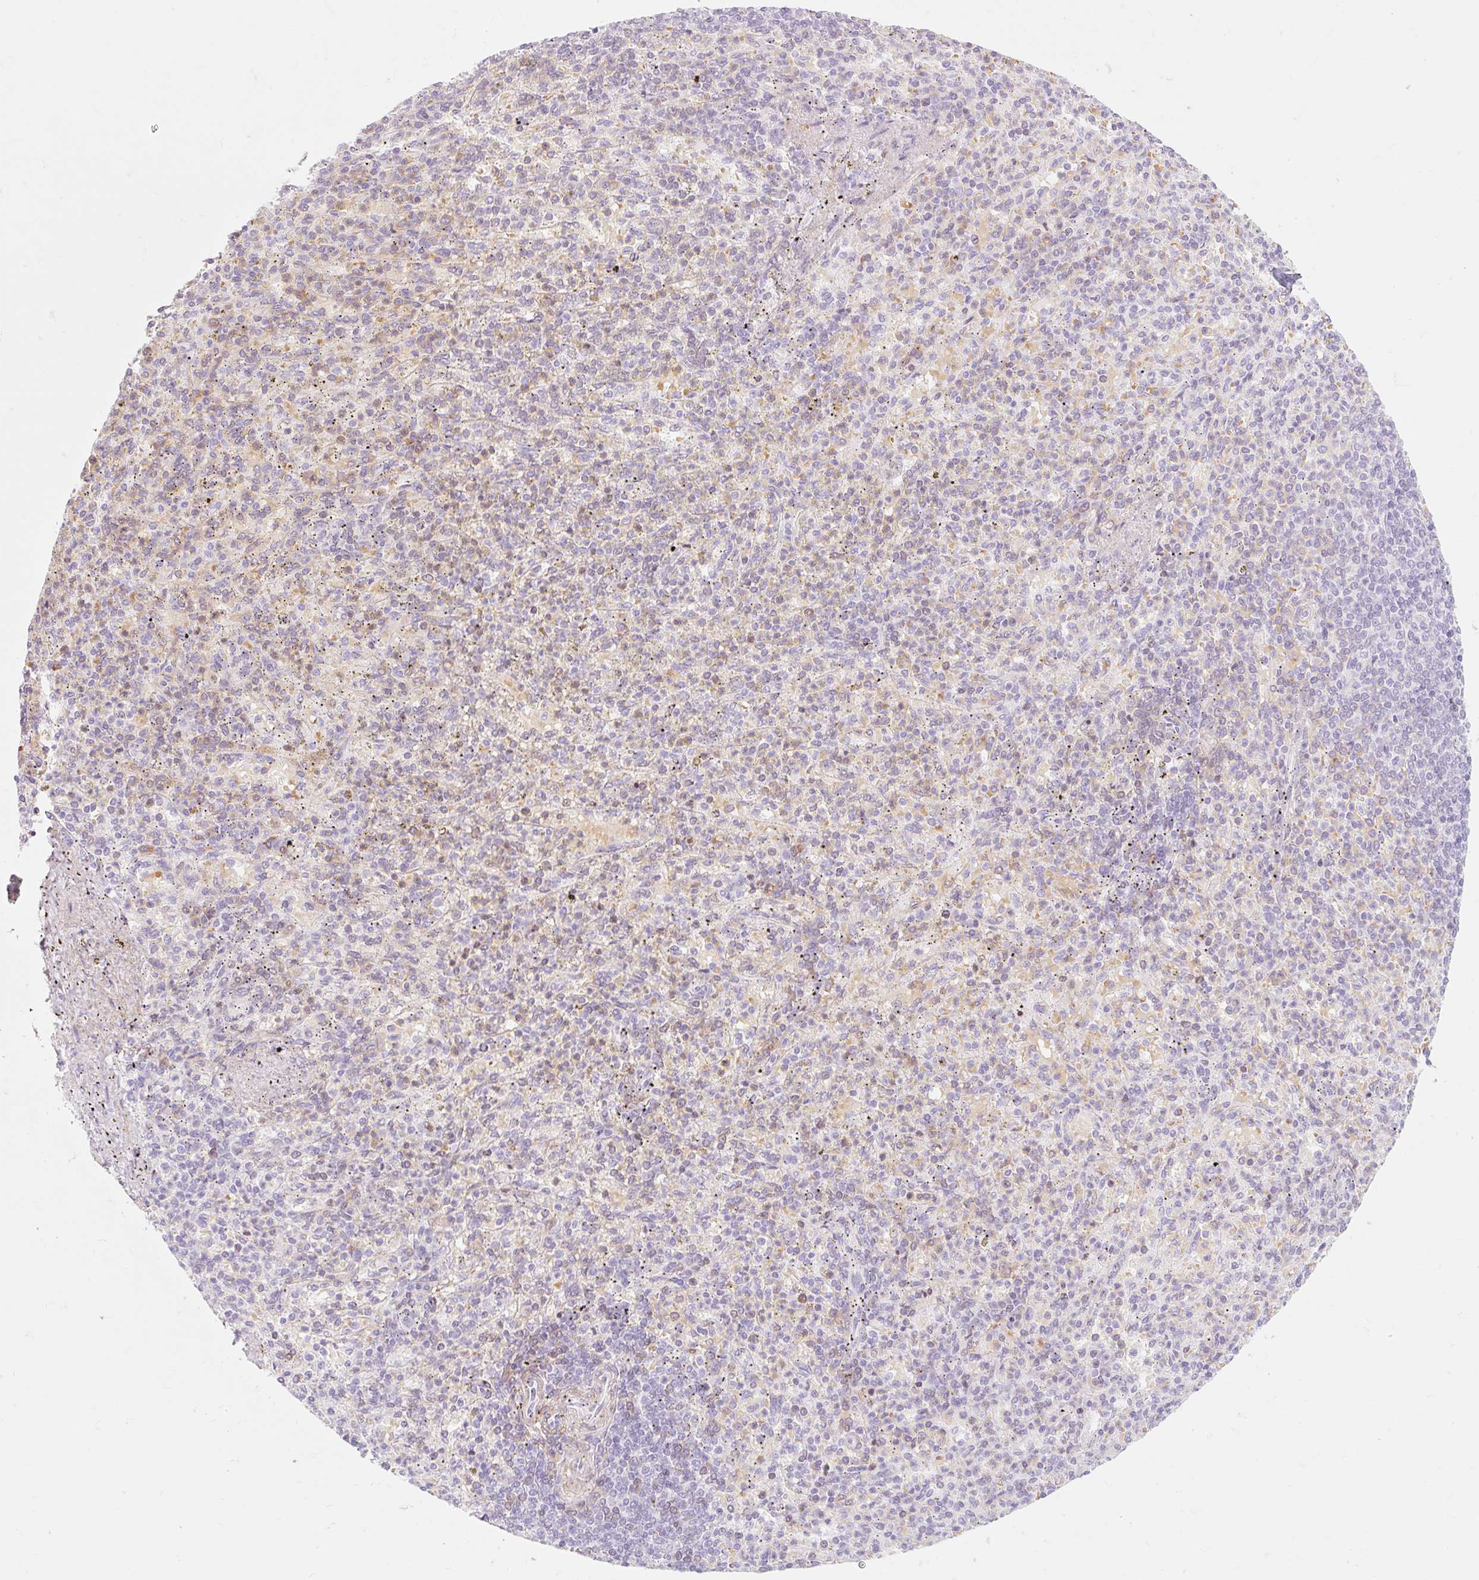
{"staining": {"intensity": "weak", "quantity": "<25%", "location": "cytoplasmic/membranous"}, "tissue": "spleen", "cell_type": "Cells in red pulp", "image_type": "normal", "snomed": [{"axis": "morphology", "description": "Normal tissue, NOS"}, {"axis": "topography", "description": "Spleen"}], "caption": "Immunohistochemistry micrograph of benign spleen: human spleen stained with DAB reveals no significant protein staining in cells in red pulp. Brightfield microscopy of immunohistochemistry (IHC) stained with DAB (3,3'-diaminobenzidine) (brown) and hematoxylin (blue), captured at high magnification.", "gene": "TAF1L", "patient": {"sex": "female", "age": 74}}